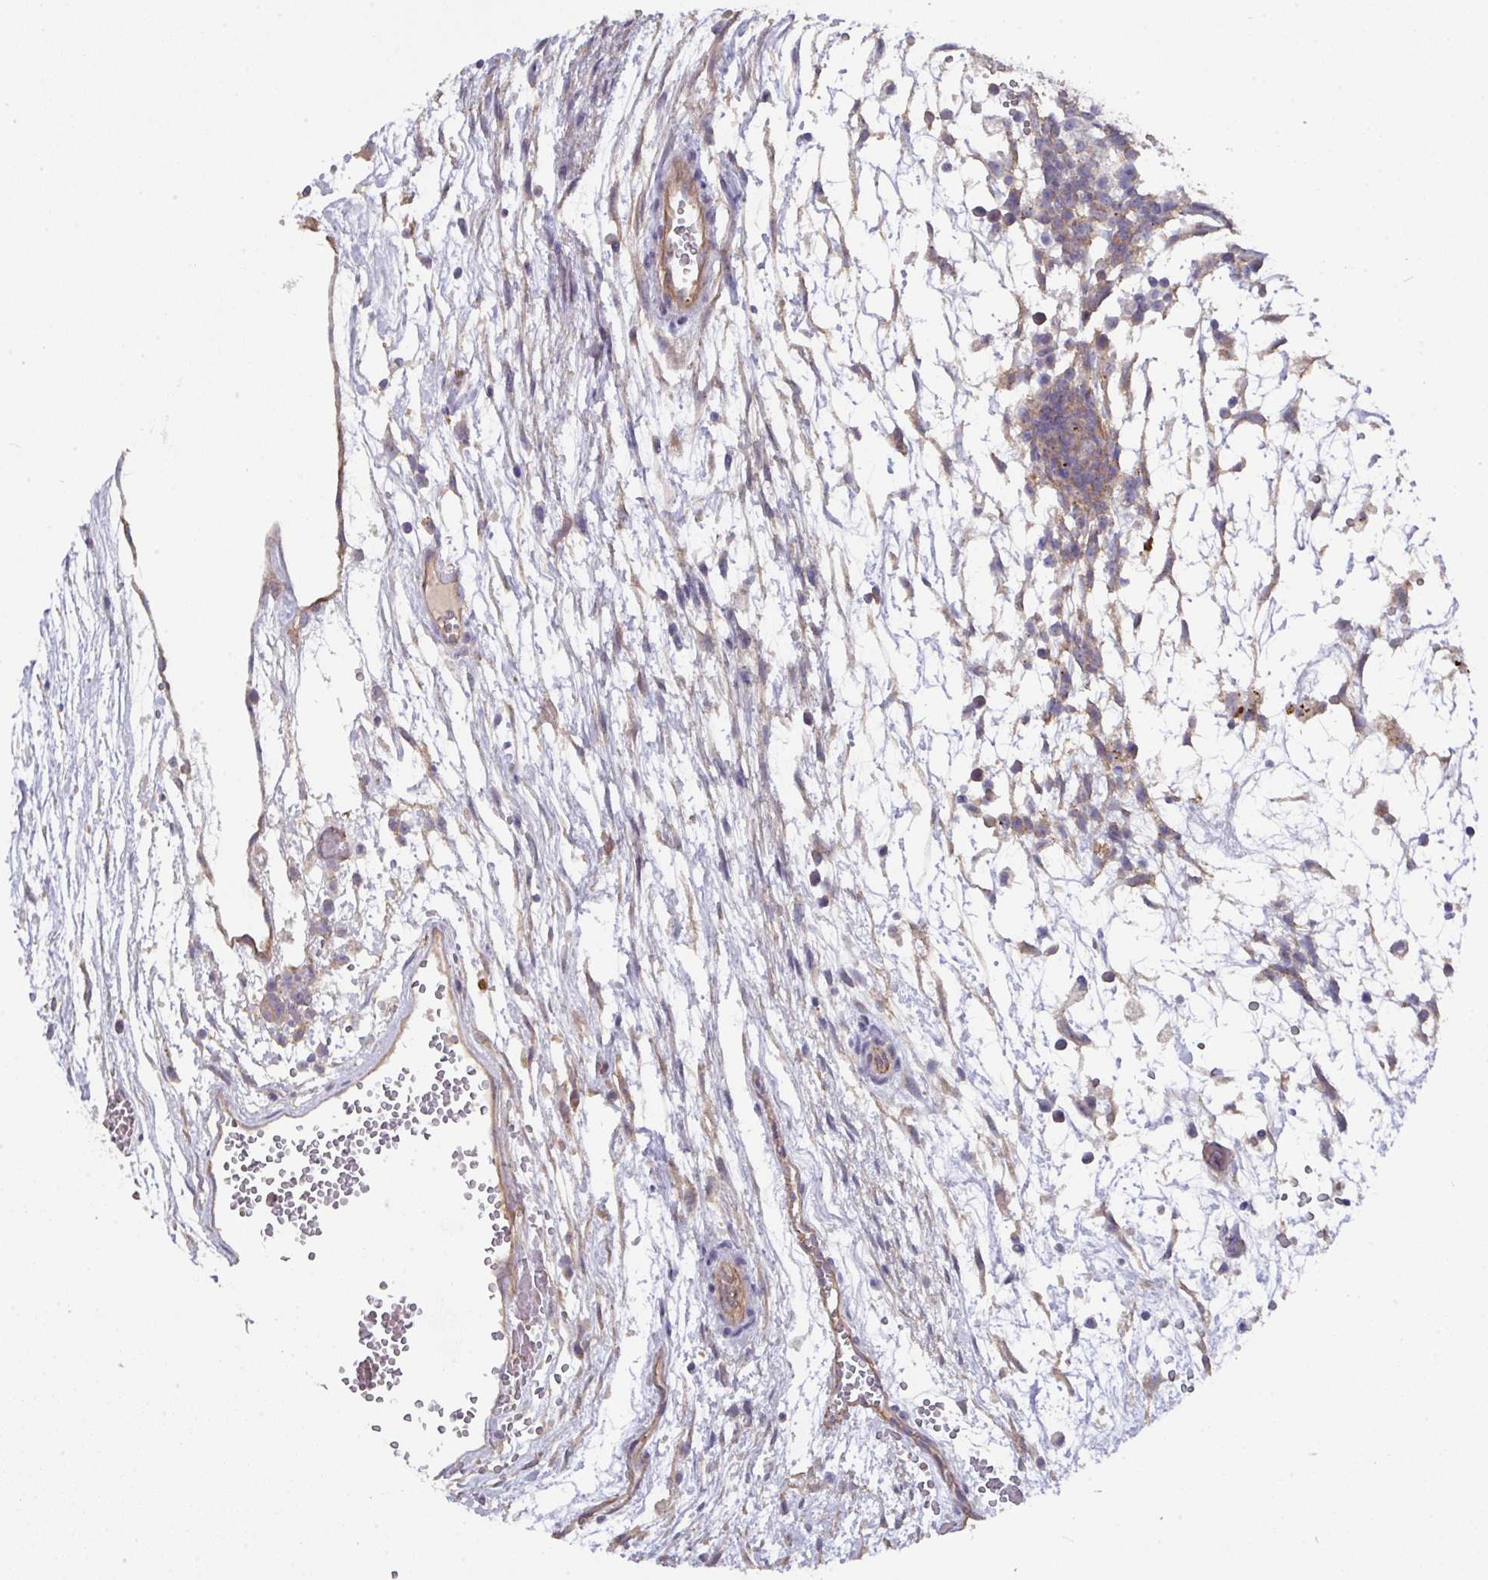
{"staining": {"intensity": "moderate", "quantity": "<25%", "location": "cytoplasmic/membranous"}, "tissue": "testis cancer", "cell_type": "Tumor cells", "image_type": "cancer", "snomed": [{"axis": "morphology", "description": "Carcinoma, Embryonal, NOS"}, {"axis": "topography", "description": "Testis"}], "caption": "A photomicrograph showing moderate cytoplasmic/membranous positivity in approximately <25% of tumor cells in testis cancer (embryonal carcinoma), as visualized by brown immunohistochemical staining.", "gene": "PRR5", "patient": {"sex": "male", "age": 32}}